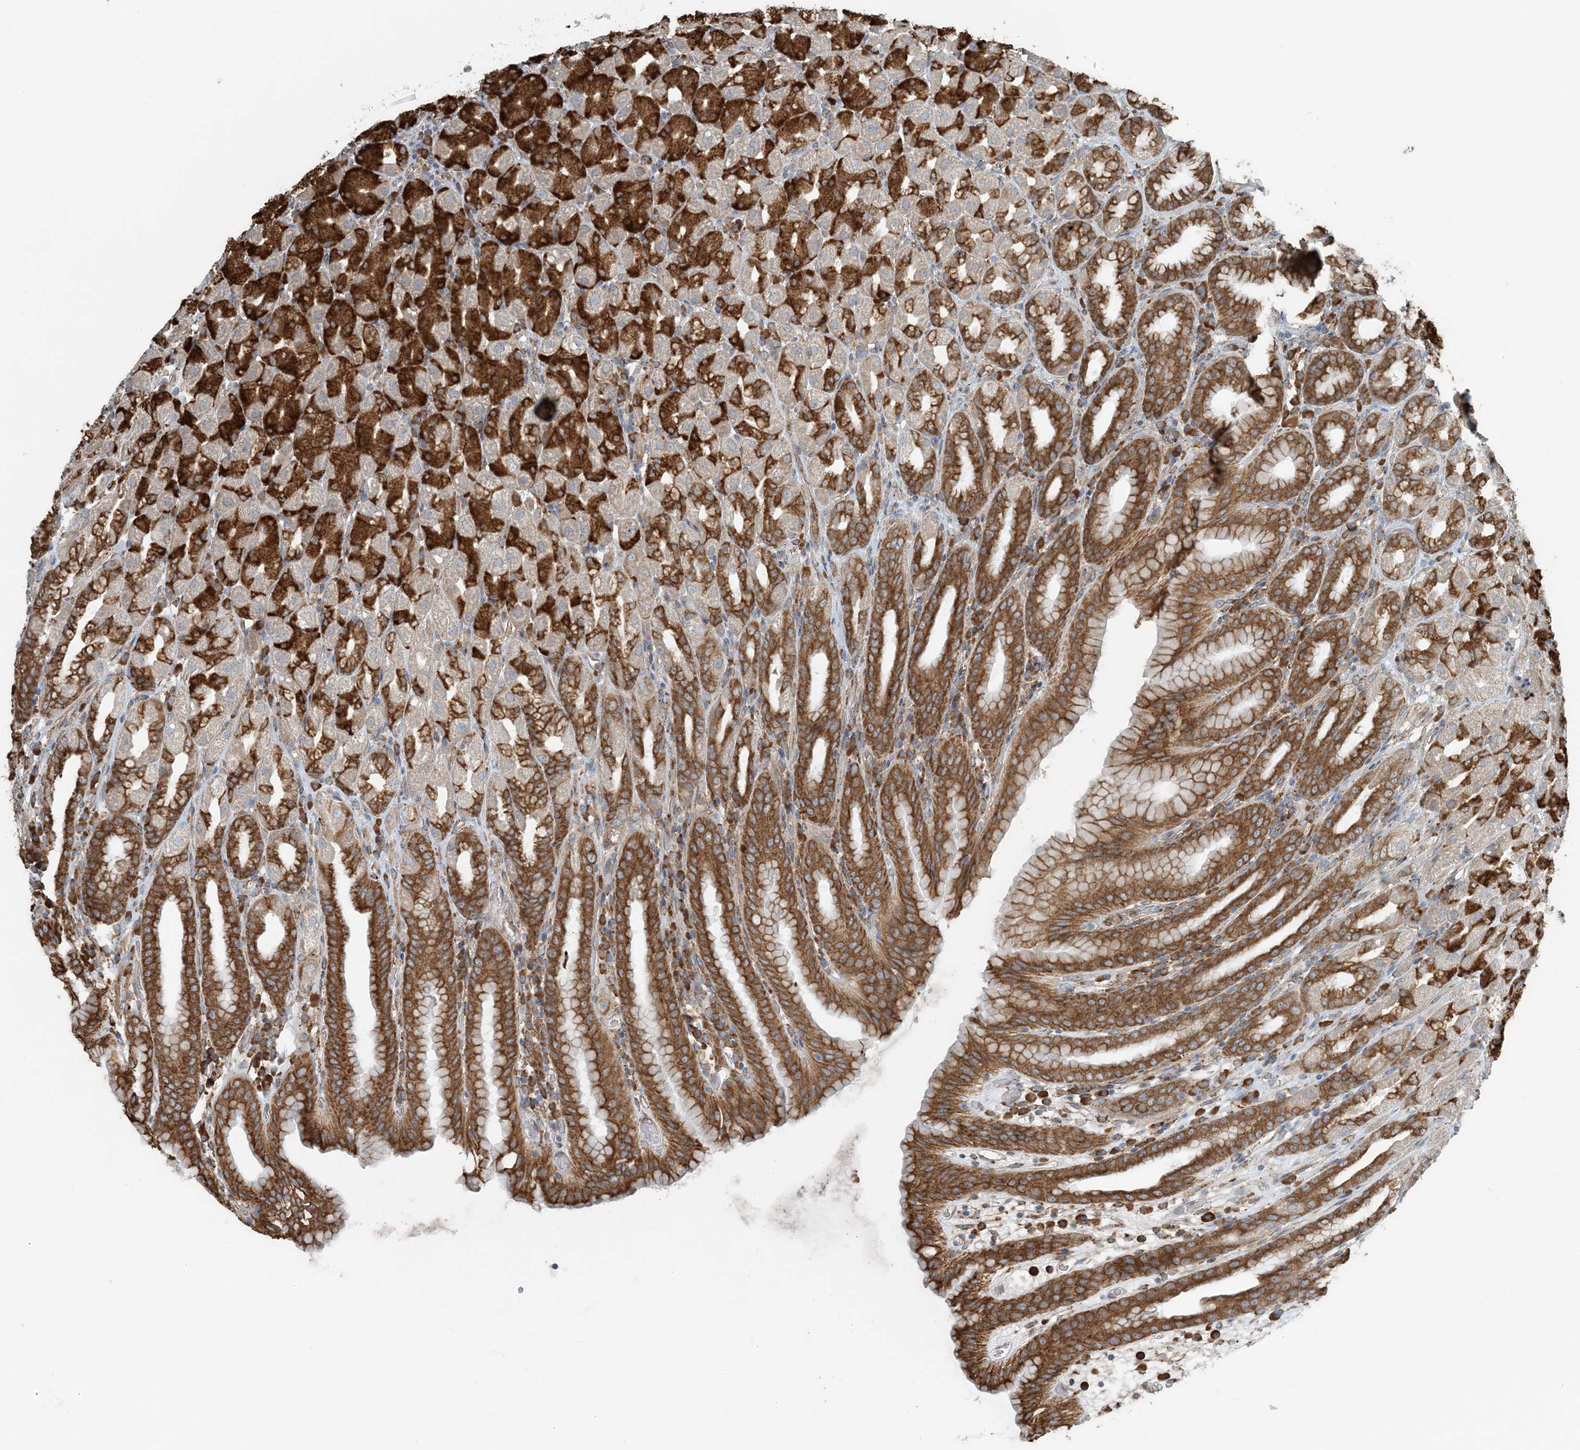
{"staining": {"intensity": "strong", "quantity": "25%-75%", "location": "cytoplasmic/membranous"}, "tissue": "stomach", "cell_type": "Glandular cells", "image_type": "normal", "snomed": [{"axis": "morphology", "description": "Normal tissue, NOS"}, {"axis": "topography", "description": "Stomach, upper"}], "caption": "Immunohistochemical staining of unremarkable human stomach reveals strong cytoplasmic/membranous protein expression in approximately 25%-75% of glandular cells.", "gene": "CERKL", "patient": {"sex": "male", "age": 68}}